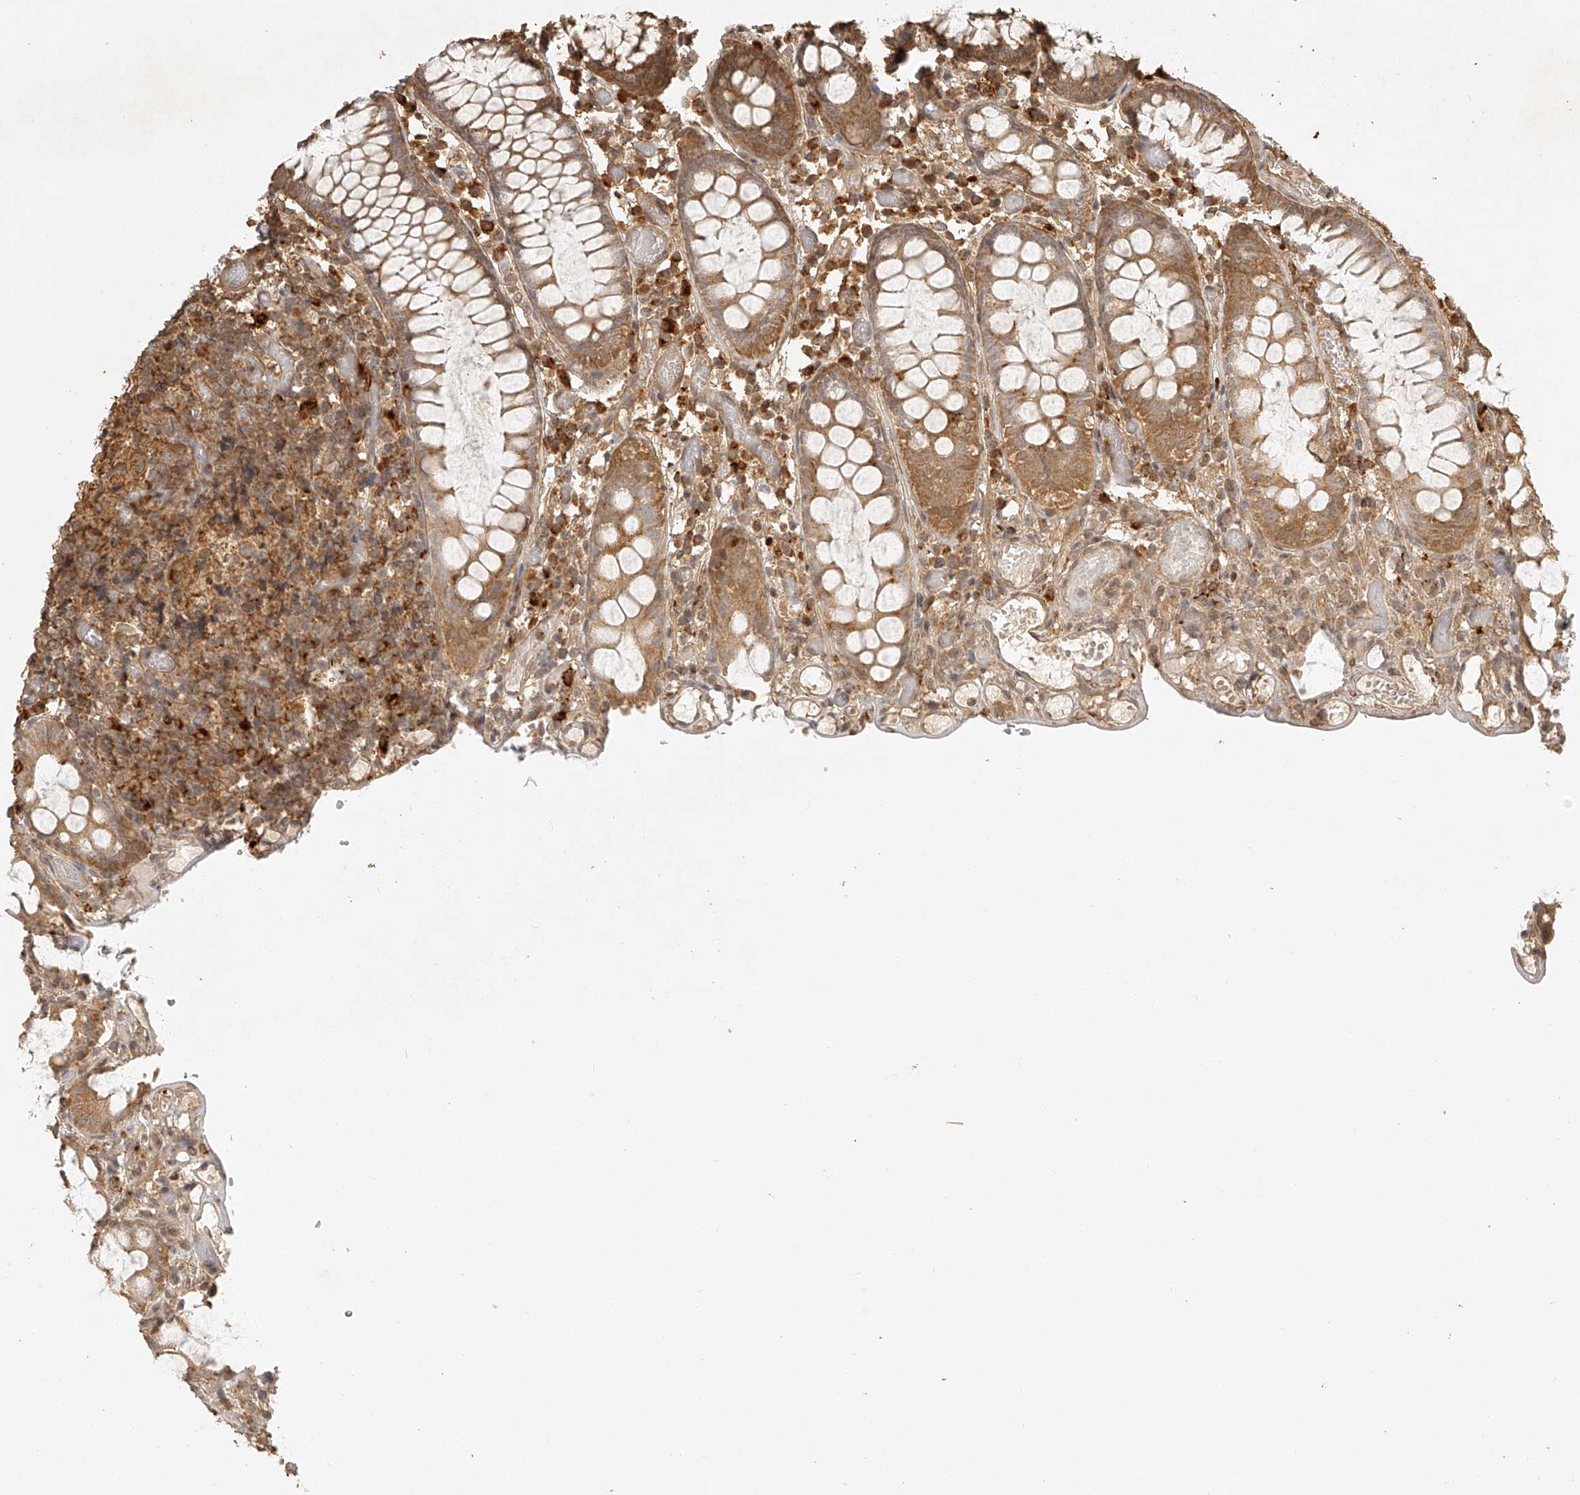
{"staining": {"intensity": "moderate", "quantity": ">75%", "location": "cytoplasmic/membranous"}, "tissue": "colon", "cell_type": "Endothelial cells", "image_type": "normal", "snomed": [{"axis": "morphology", "description": "Normal tissue, NOS"}, {"axis": "topography", "description": "Colon"}], "caption": "Colon was stained to show a protein in brown. There is medium levels of moderate cytoplasmic/membranous staining in approximately >75% of endothelial cells.", "gene": "BCL2L11", "patient": {"sex": "male", "age": 14}}